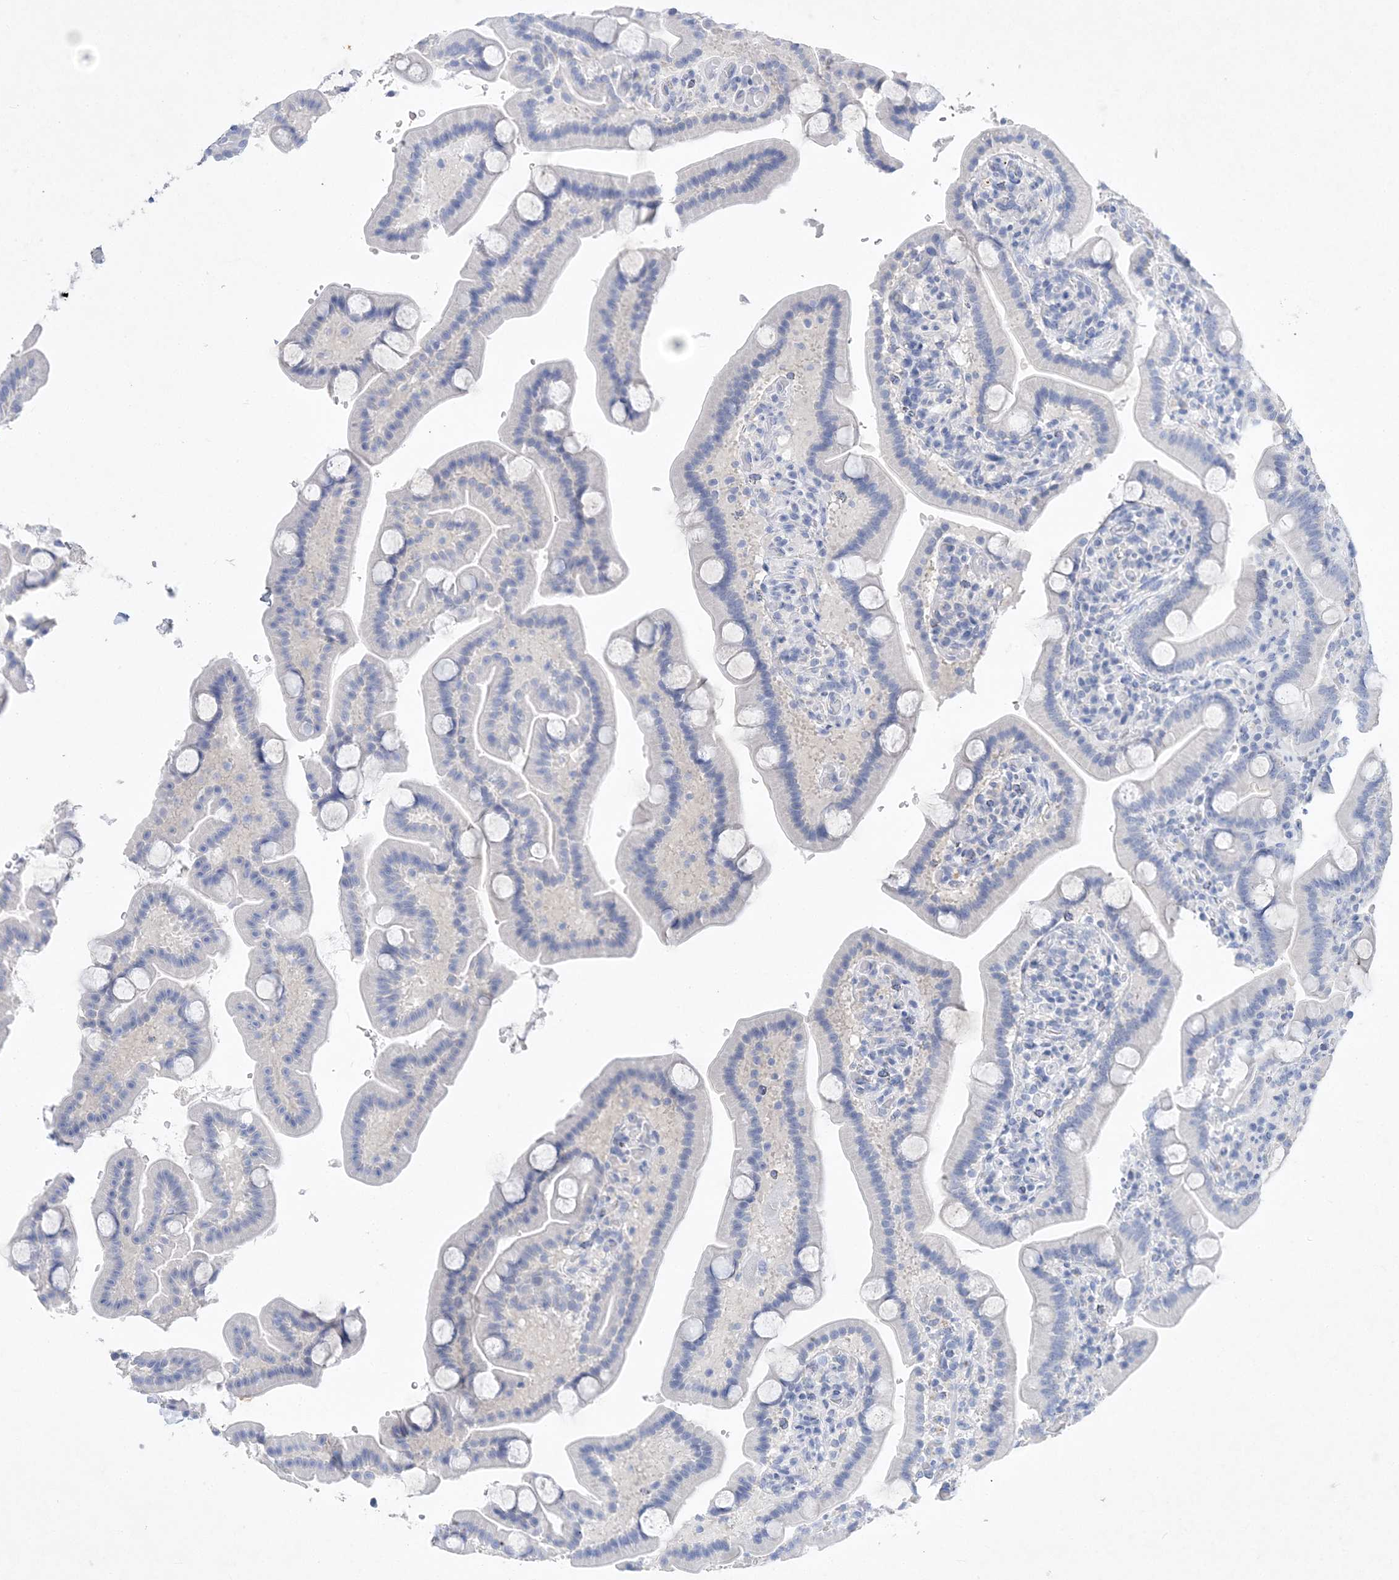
{"staining": {"intensity": "negative", "quantity": "none", "location": "none"}, "tissue": "duodenum", "cell_type": "Glandular cells", "image_type": "normal", "snomed": [{"axis": "morphology", "description": "Normal tissue, NOS"}, {"axis": "topography", "description": "Duodenum"}], "caption": "This is a micrograph of IHC staining of normal duodenum, which shows no expression in glandular cells. (DAB immunohistochemistry visualized using brightfield microscopy, high magnification).", "gene": "COPS8", "patient": {"sex": "male", "age": 55}}